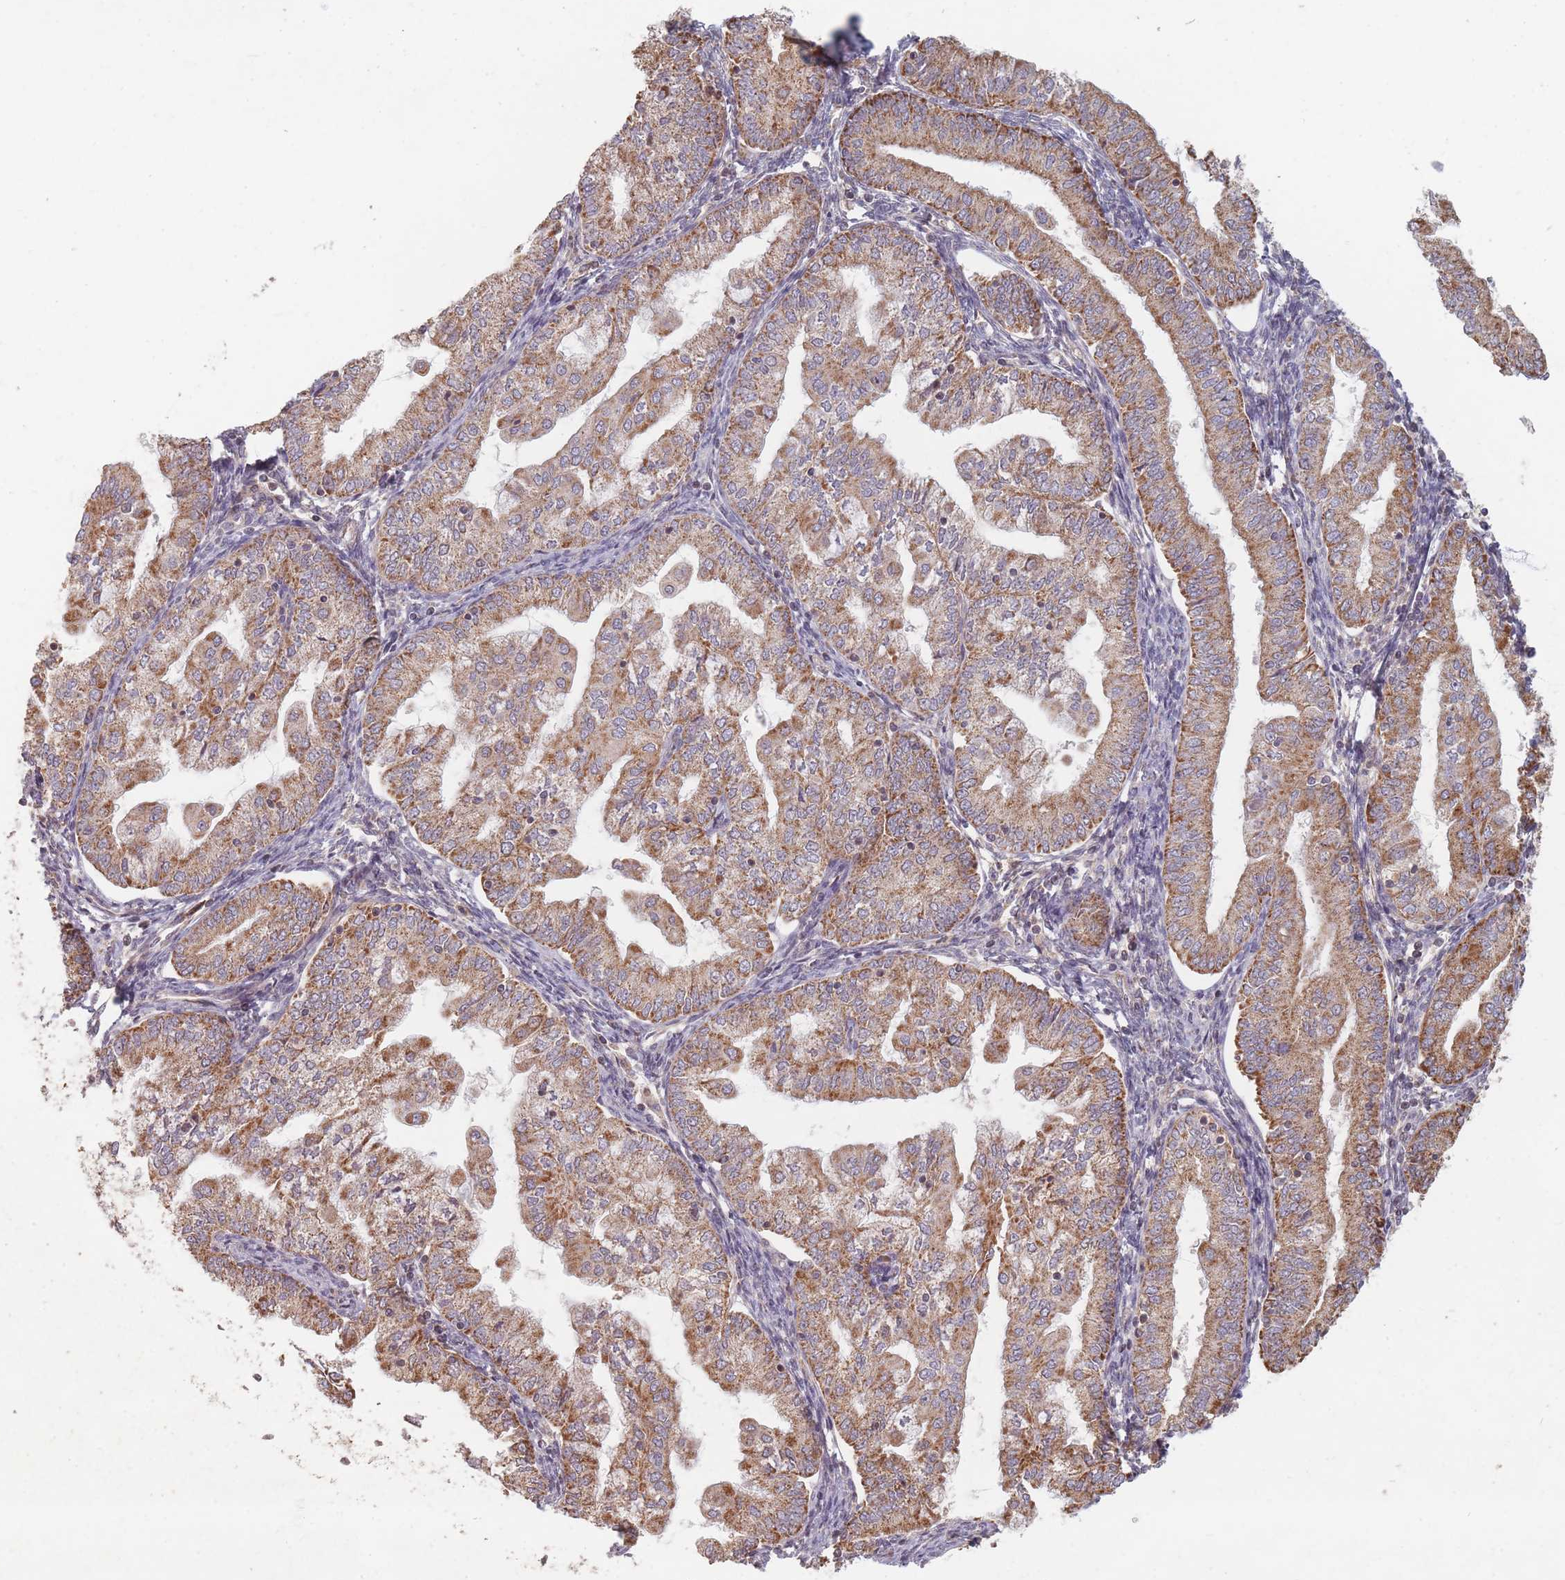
{"staining": {"intensity": "moderate", "quantity": ">75%", "location": "cytoplasmic/membranous"}, "tissue": "endometrial cancer", "cell_type": "Tumor cells", "image_type": "cancer", "snomed": [{"axis": "morphology", "description": "Adenocarcinoma, NOS"}, {"axis": "topography", "description": "Endometrium"}], "caption": "This is a micrograph of IHC staining of endometrial cancer (adenocarcinoma), which shows moderate expression in the cytoplasmic/membranous of tumor cells.", "gene": "OR2M4", "patient": {"sex": "female", "age": 55}}